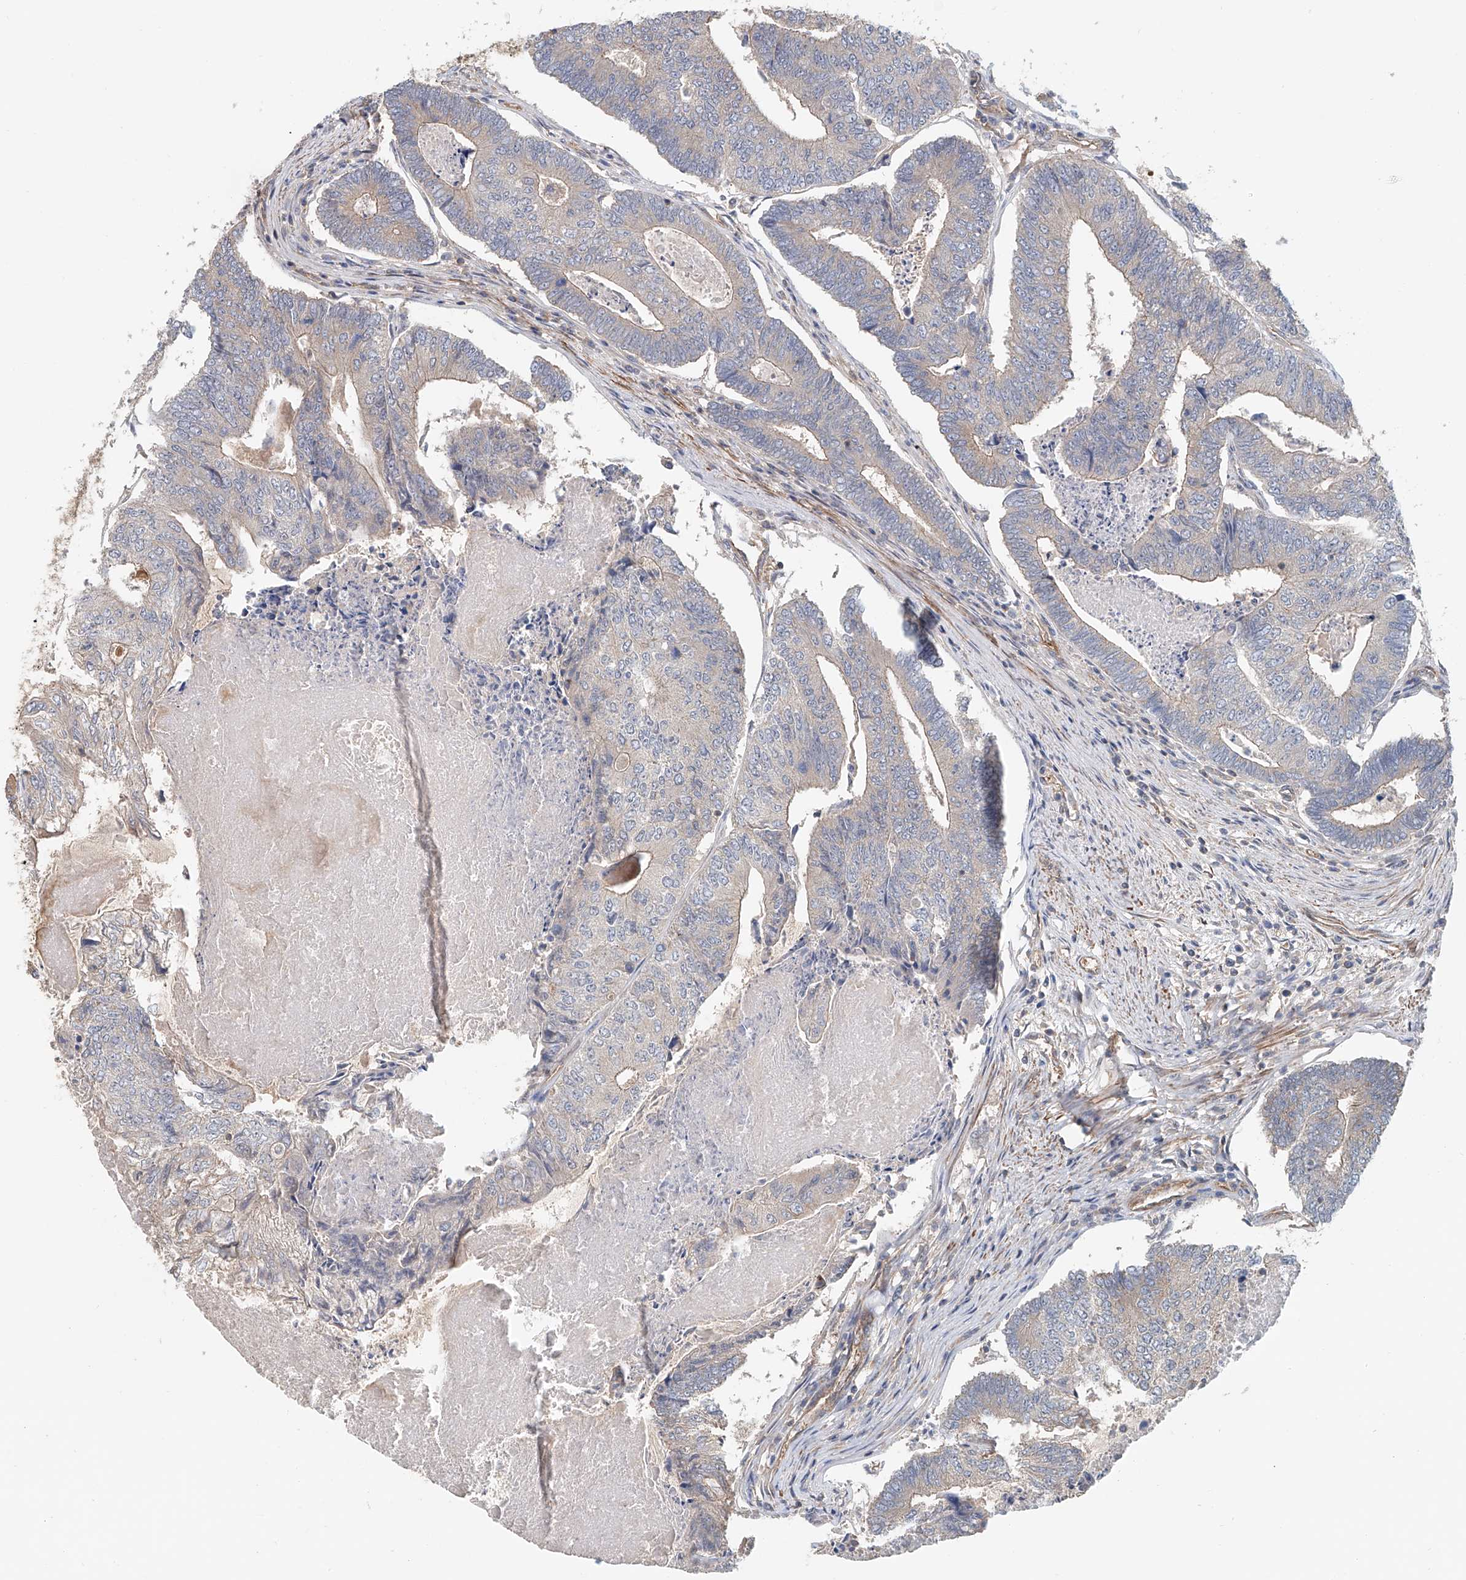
{"staining": {"intensity": "weak", "quantity": "25%-75%", "location": "cytoplasmic/membranous"}, "tissue": "colorectal cancer", "cell_type": "Tumor cells", "image_type": "cancer", "snomed": [{"axis": "morphology", "description": "Adenocarcinoma, NOS"}, {"axis": "topography", "description": "Colon"}], "caption": "Human colorectal adenocarcinoma stained with a protein marker demonstrates weak staining in tumor cells.", "gene": "FRYL", "patient": {"sex": "female", "age": 67}}